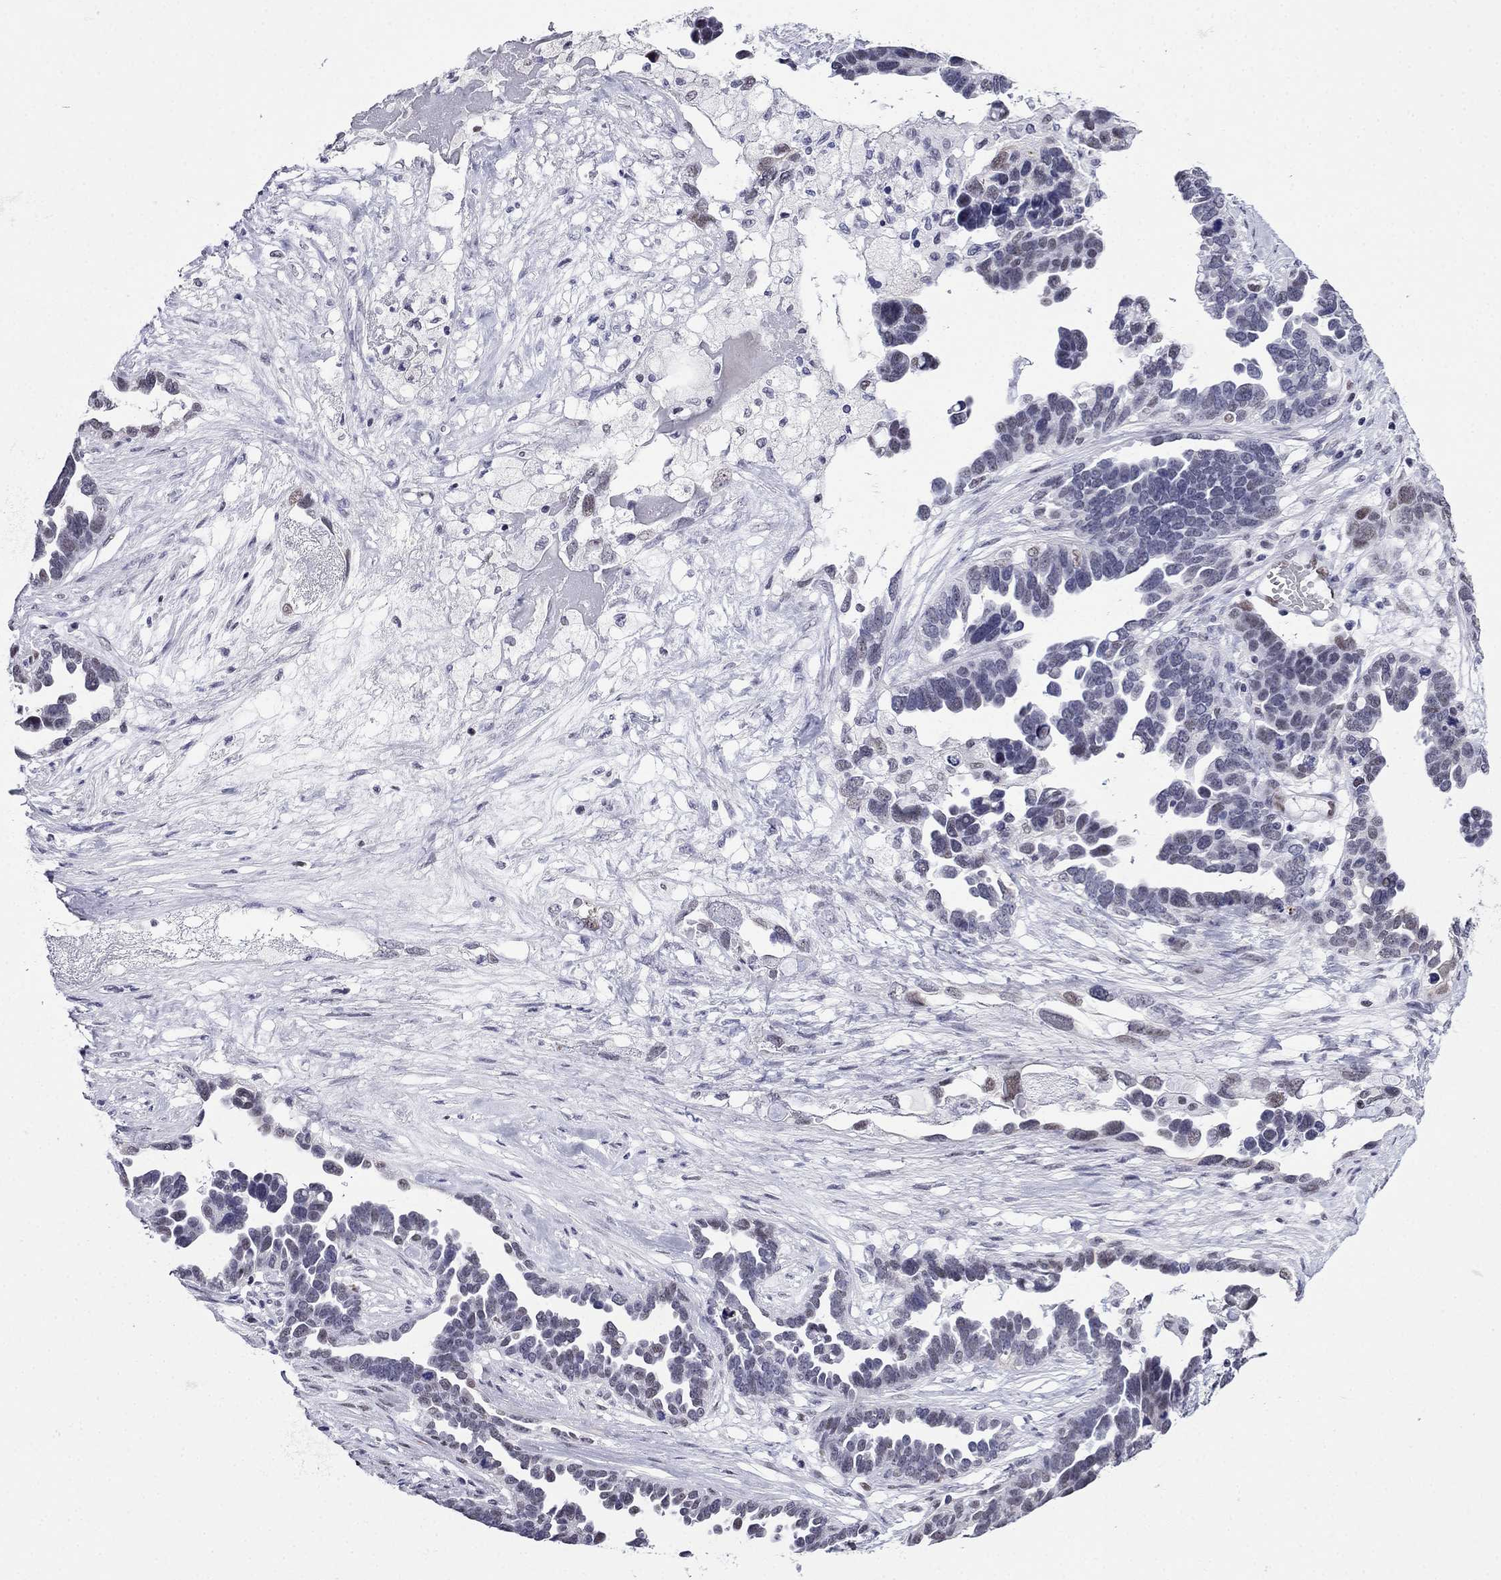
{"staining": {"intensity": "weak", "quantity": "<25%", "location": "nuclear"}, "tissue": "ovarian cancer", "cell_type": "Tumor cells", "image_type": "cancer", "snomed": [{"axis": "morphology", "description": "Cystadenocarcinoma, serous, NOS"}, {"axis": "topography", "description": "Ovary"}], "caption": "High power microscopy micrograph of an immunohistochemistry histopathology image of ovarian cancer (serous cystadenocarcinoma), revealing no significant positivity in tumor cells. The staining was performed using DAB to visualize the protein expression in brown, while the nuclei were stained in blue with hematoxylin (Magnification: 20x).", "gene": "PPM1G", "patient": {"sex": "female", "age": 54}}